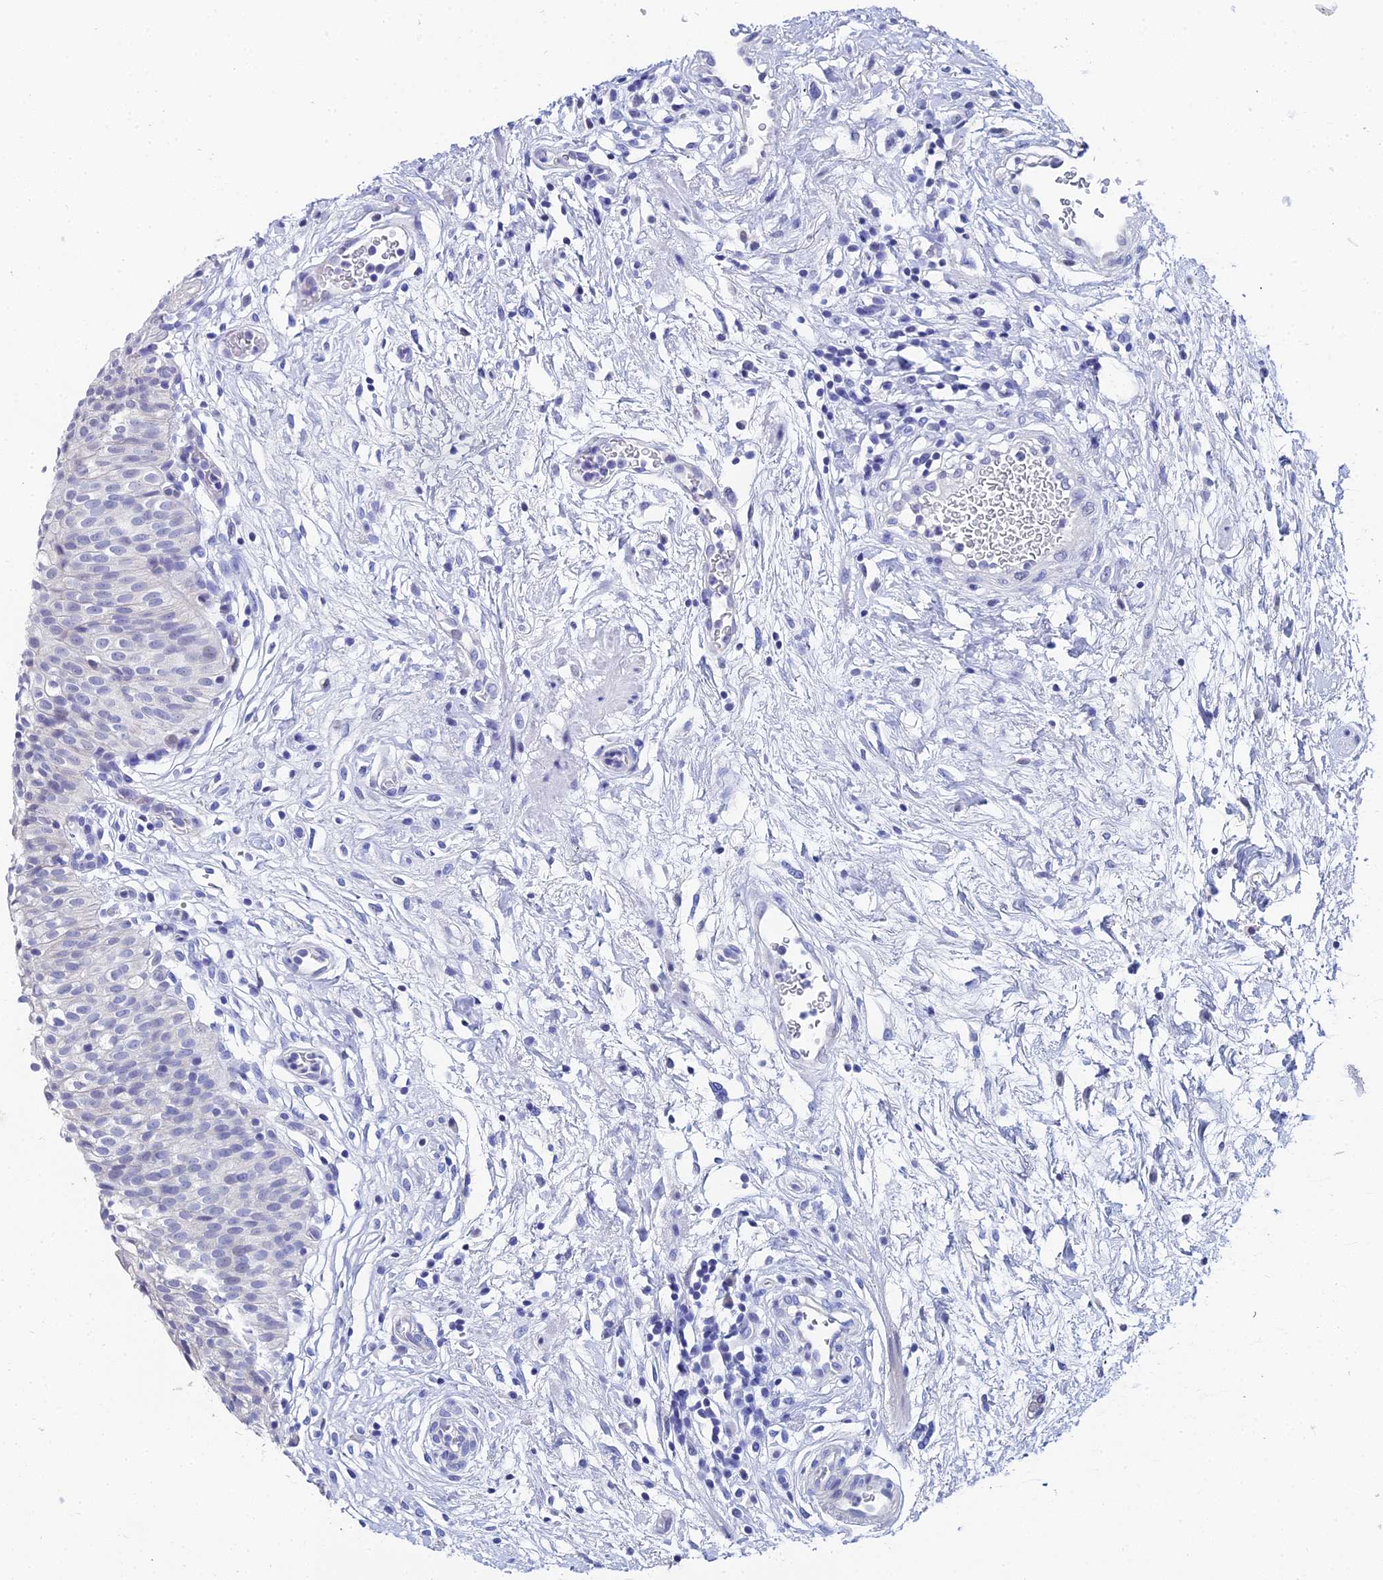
{"staining": {"intensity": "negative", "quantity": "none", "location": "none"}, "tissue": "urinary bladder", "cell_type": "Urothelial cells", "image_type": "normal", "snomed": [{"axis": "morphology", "description": "Normal tissue, NOS"}, {"axis": "topography", "description": "Urinary bladder"}], "caption": "Histopathology image shows no significant protein positivity in urothelial cells of normal urinary bladder. The staining is performed using DAB brown chromogen with nuclei counter-stained in using hematoxylin.", "gene": "OCM2", "patient": {"sex": "male", "age": 55}}